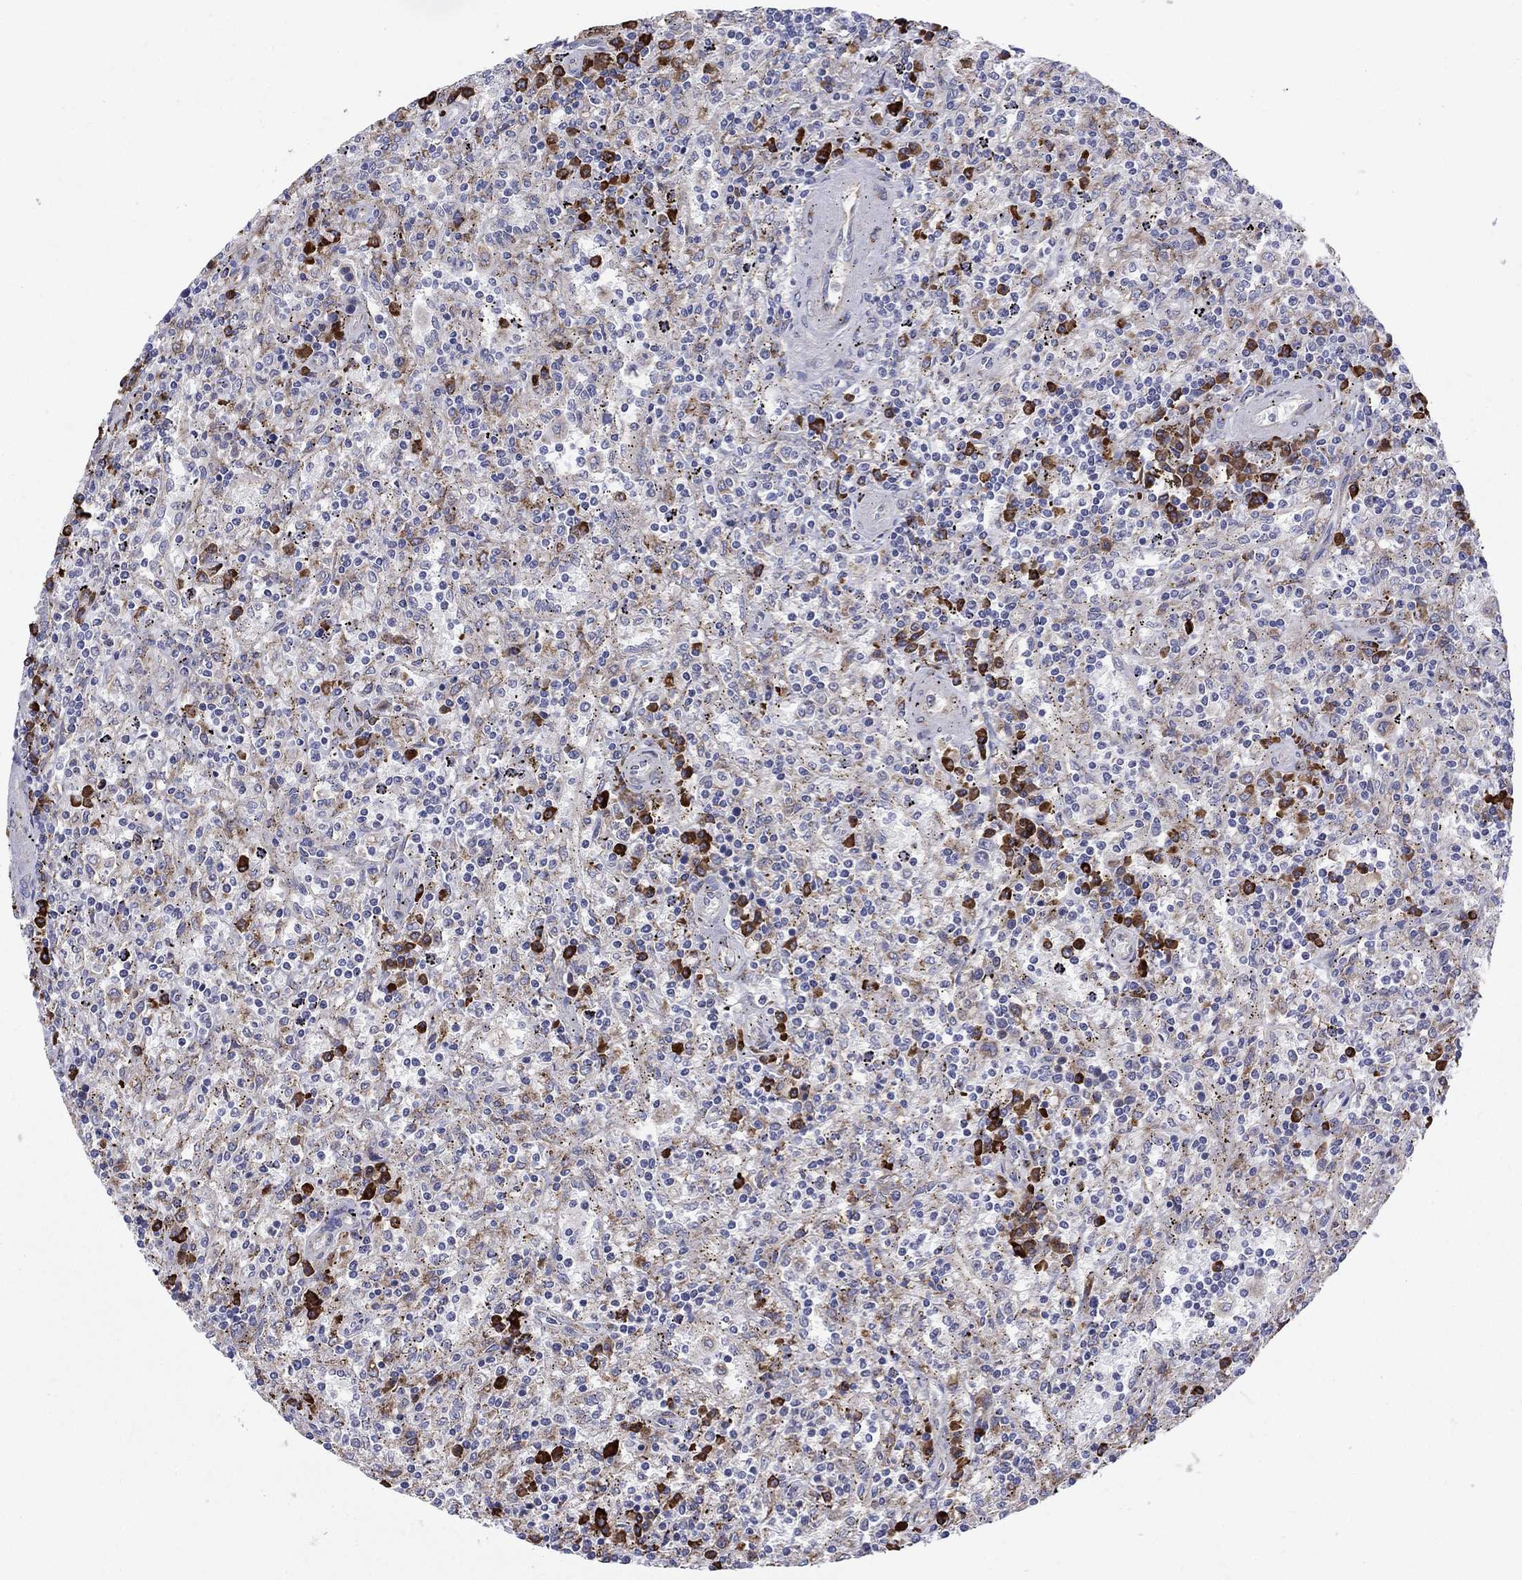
{"staining": {"intensity": "weak", "quantity": "25%-75%", "location": "cytoplasmic/membranous"}, "tissue": "lymphoma", "cell_type": "Tumor cells", "image_type": "cancer", "snomed": [{"axis": "morphology", "description": "Malignant lymphoma, non-Hodgkin's type, Low grade"}, {"axis": "topography", "description": "Spleen"}], "caption": "Immunohistochemistry histopathology image of neoplastic tissue: malignant lymphoma, non-Hodgkin's type (low-grade) stained using IHC displays low levels of weak protein expression localized specifically in the cytoplasmic/membranous of tumor cells, appearing as a cytoplasmic/membranous brown color.", "gene": "ASNS", "patient": {"sex": "male", "age": 62}}